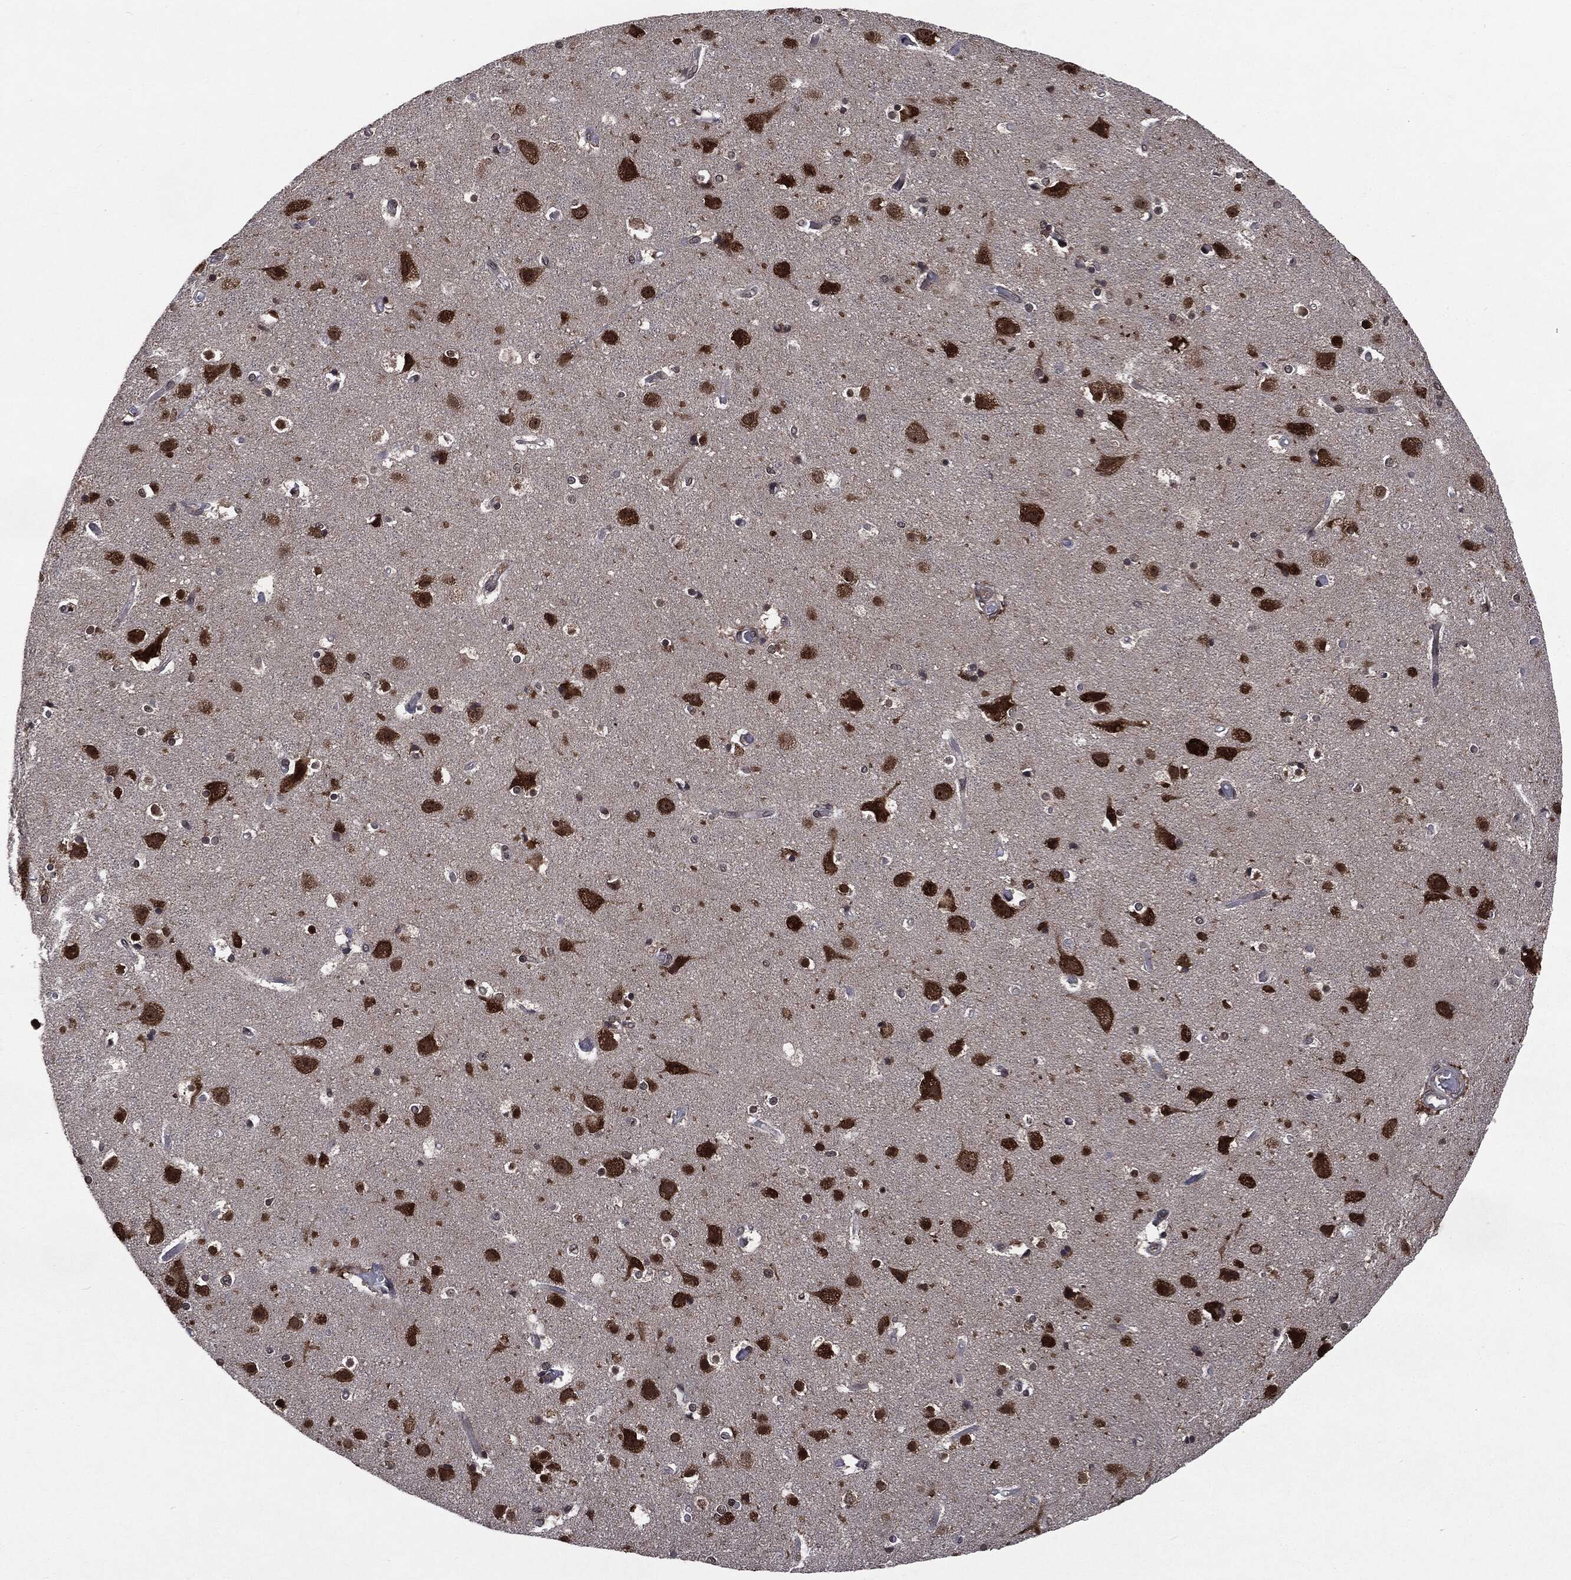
{"staining": {"intensity": "negative", "quantity": "none", "location": "none"}, "tissue": "cerebral cortex", "cell_type": "Endothelial cells", "image_type": "normal", "snomed": [{"axis": "morphology", "description": "Normal tissue, NOS"}, {"axis": "topography", "description": "Cerebral cortex"}], "caption": "The immunohistochemistry image has no significant expression in endothelial cells of cerebral cortex.", "gene": "STAU2", "patient": {"sex": "female", "age": 52}}